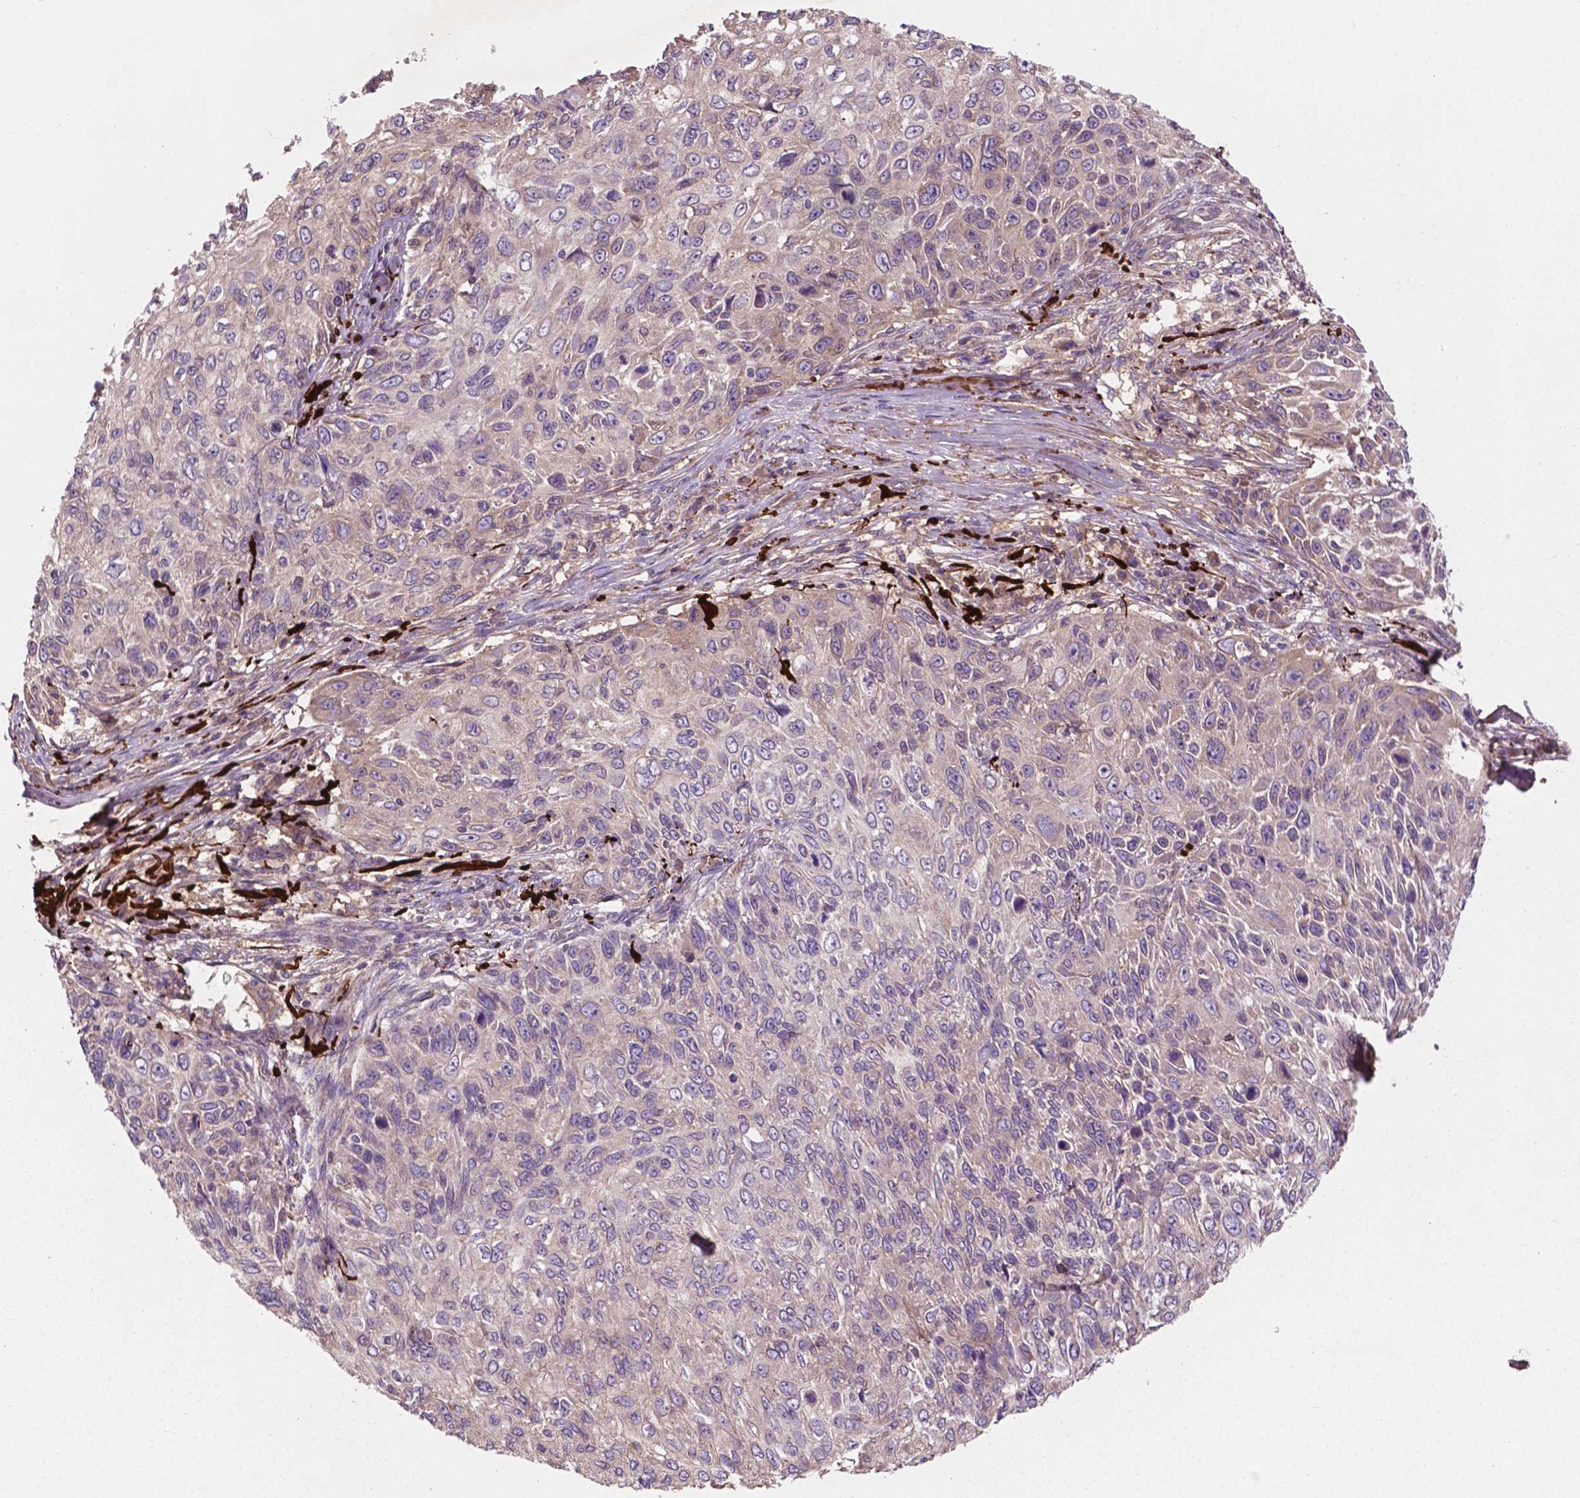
{"staining": {"intensity": "weak", "quantity": "25%-75%", "location": "cytoplasmic/membranous"}, "tissue": "skin cancer", "cell_type": "Tumor cells", "image_type": "cancer", "snomed": [{"axis": "morphology", "description": "Squamous cell carcinoma, NOS"}, {"axis": "topography", "description": "Skin"}], "caption": "This is a histology image of immunohistochemistry (IHC) staining of skin cancer, which shows weak staining in the cytoplasmic/membranous of tumor cells.", "gene": "GJA9", "patient": {"sex": "male", "age": 92}}